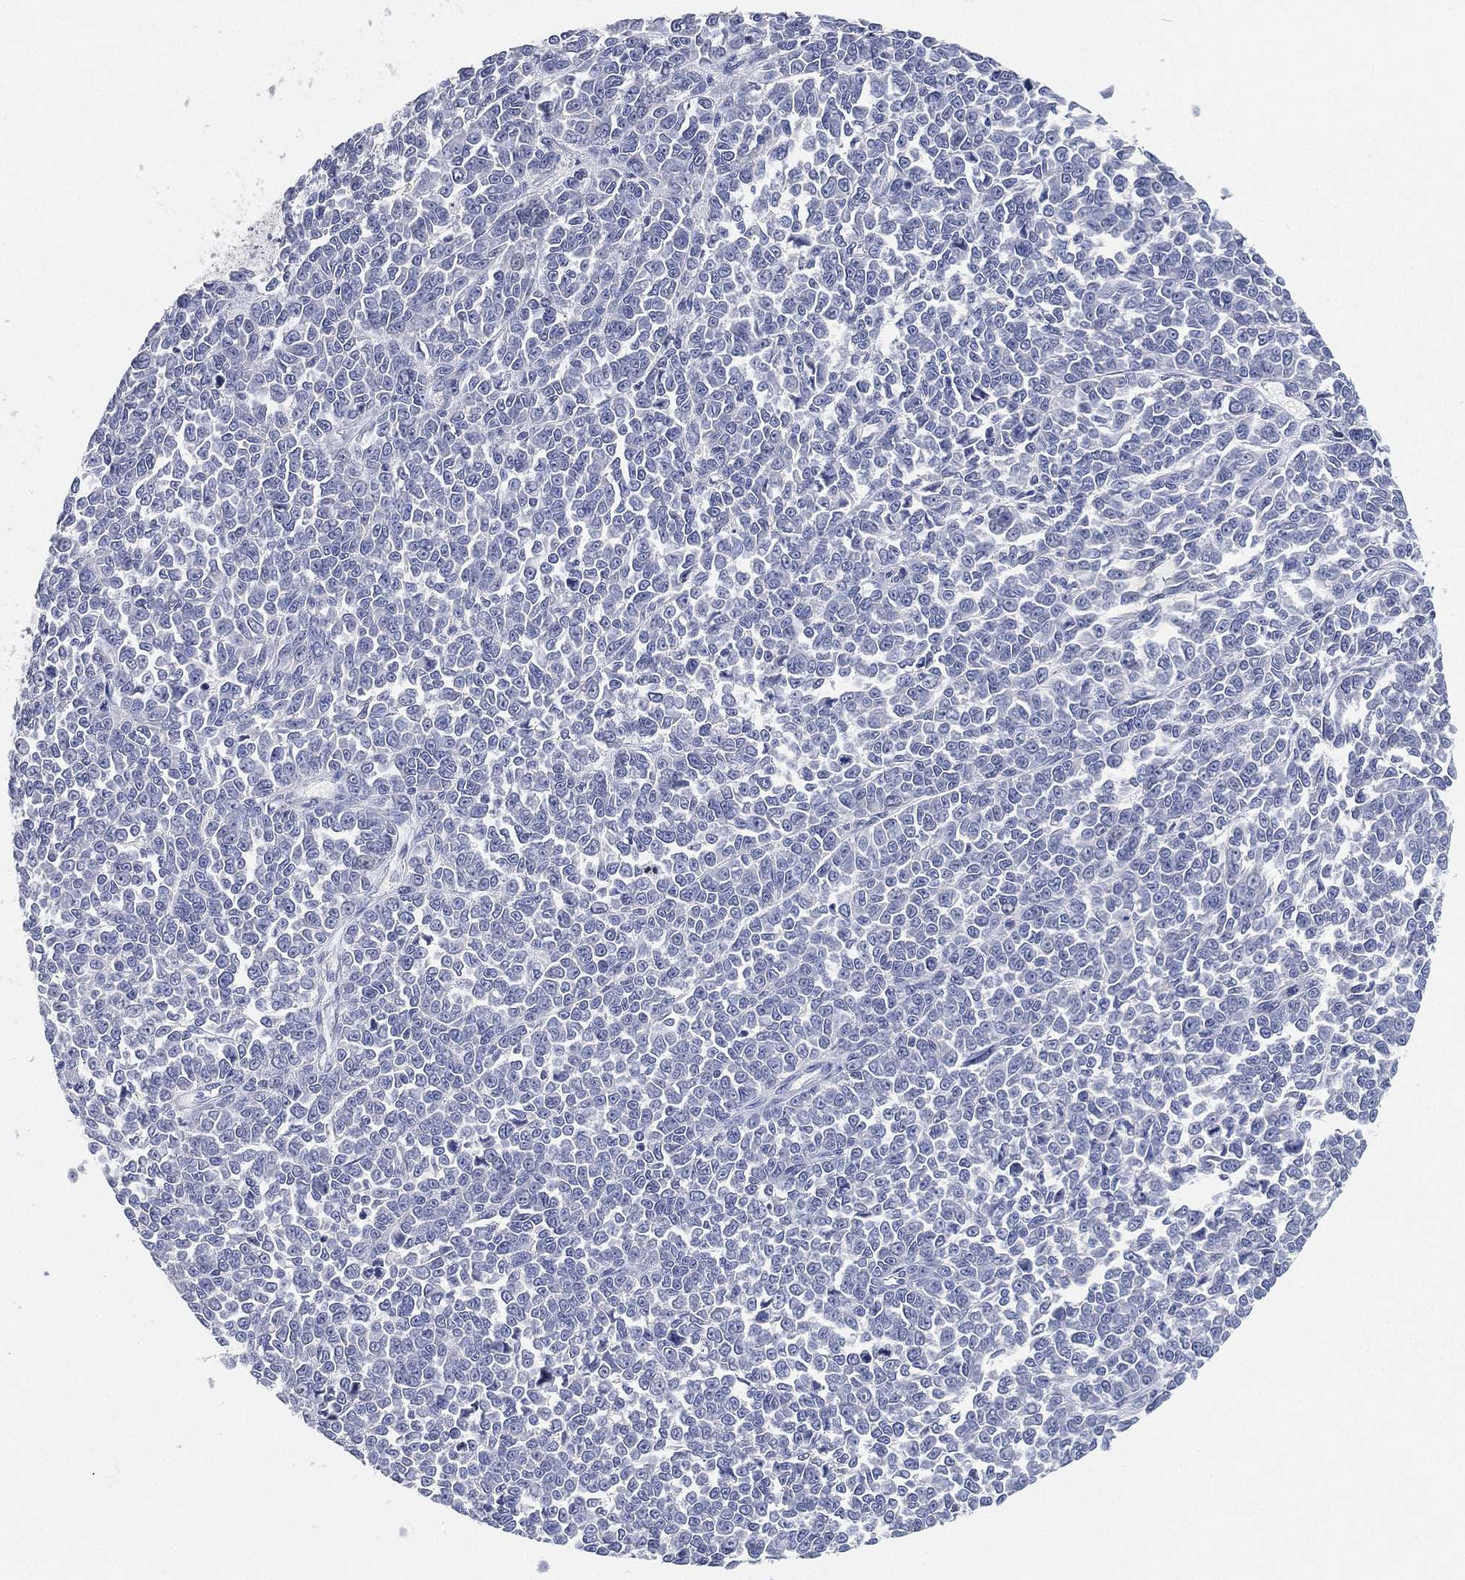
{"staining": {"intensity": "negative", "quantity": "none", "location": "none"}, "tissue": "melanoma", "cell_type": "Tumor cells", "image_type": "cancer", "snomed": [{"axis": "morphology", "description": "Malignant melanoma, NOS"}, {"axis": "topography", "description": "Skin"}], "caption": "Tumor cells are negative for protein expression in human malignant melanoma.", "gene": "FAM187B", "patient": {"sex": "female", "age": 95}}